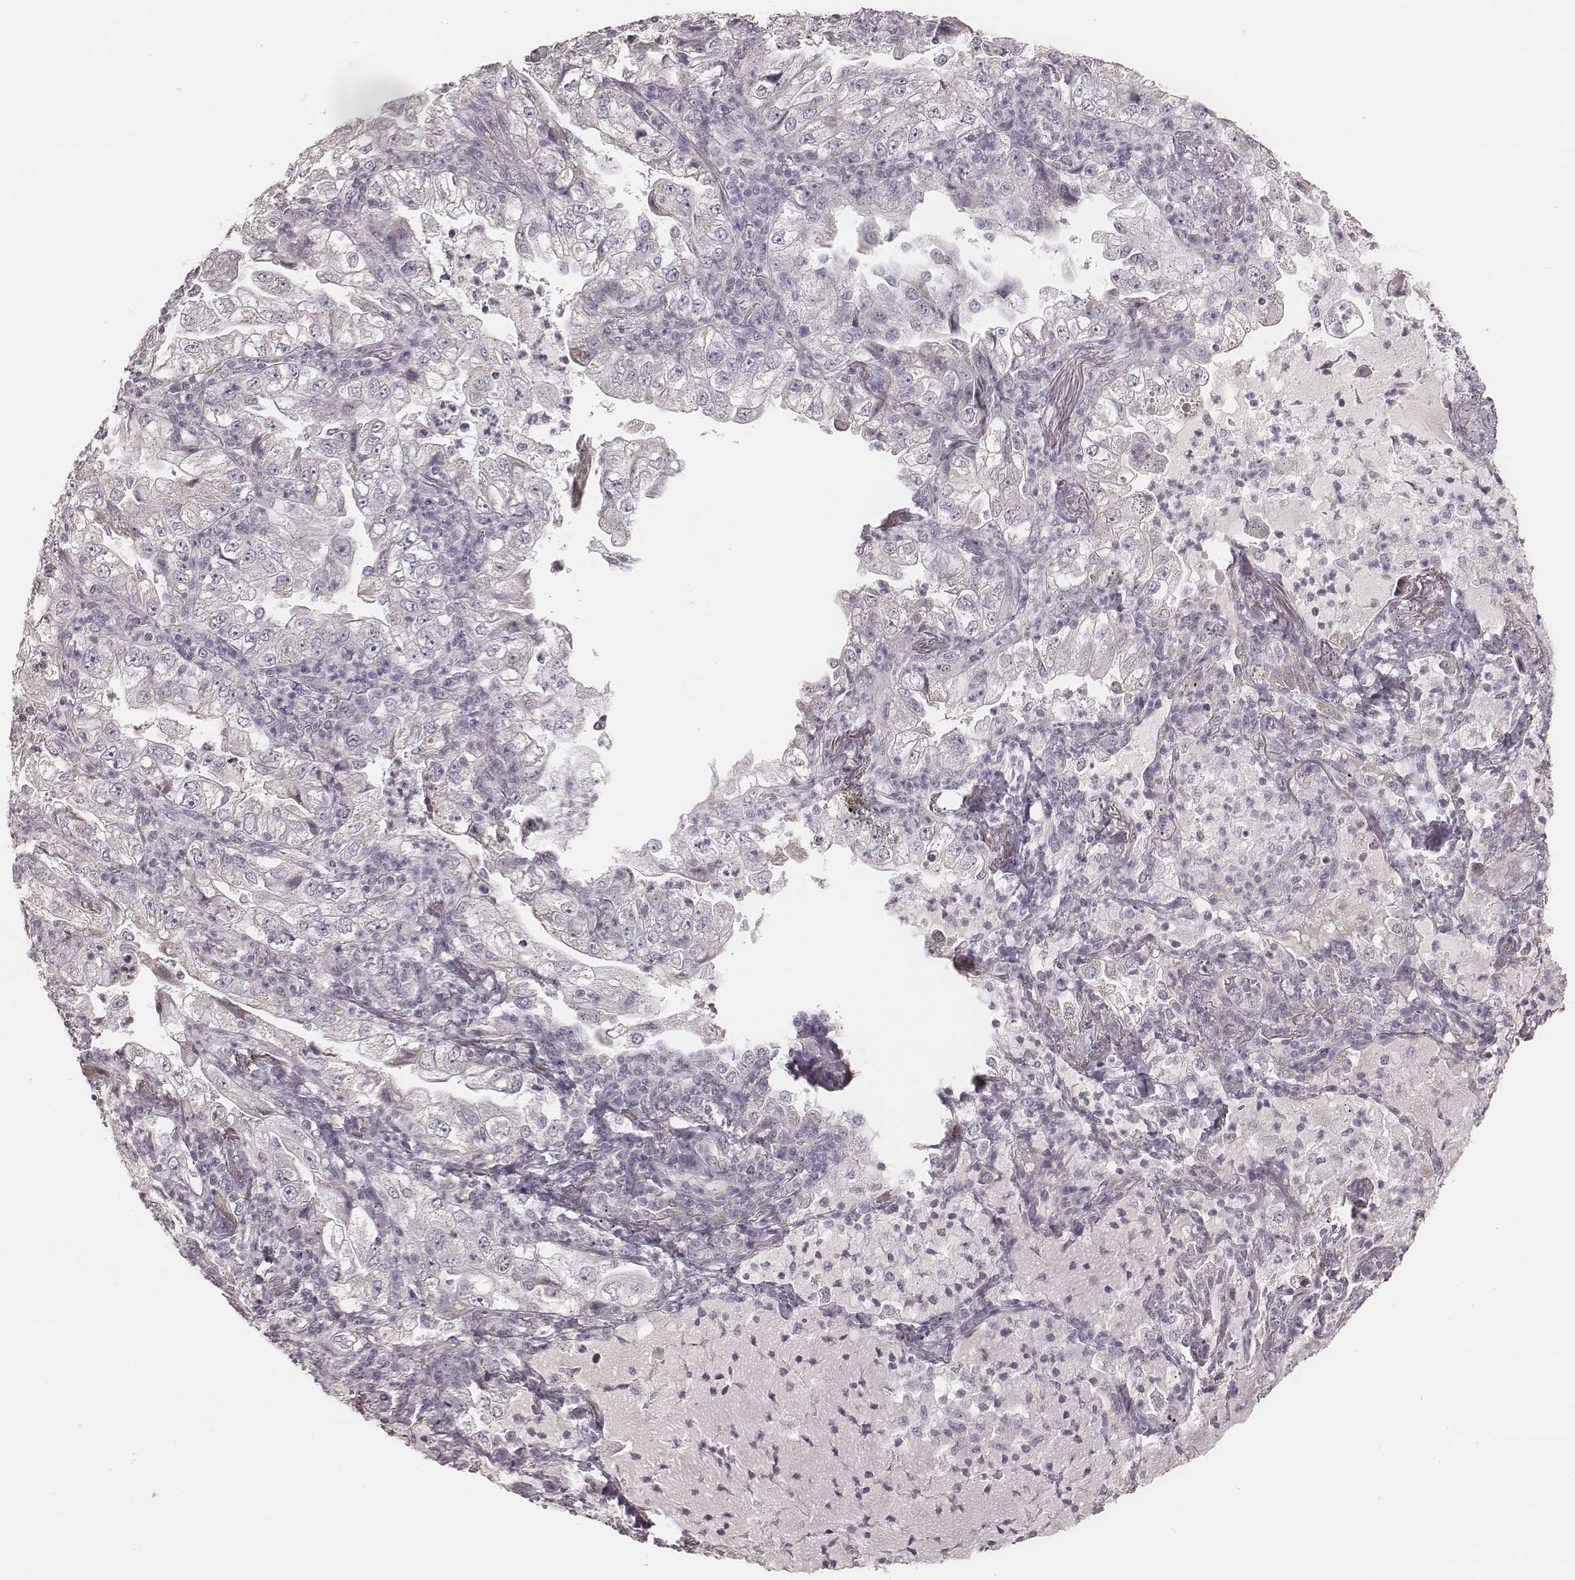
{"staining": {"intensity": "negative", "quantity": "none", "location": "none"}, "tissue": "lung cancer", "cell_type": "Tumor cells", "image_type": "cancer", "snomed": [{"axis": "morphology", "description": "Adenocarcinoma, NOS"}, {"axis": "topography", "description": "Lung"}], "caption": "Immunohistochemistry (IHC) micrograph of neoplastic tissue: lung adenocarcinoma stained with DAB (3,3'-diaminobenzidine) displays no significant protein positivity in tumor cells.", "gene": "SLC7A4", "patient": {"sex": "female", "age": 73}}